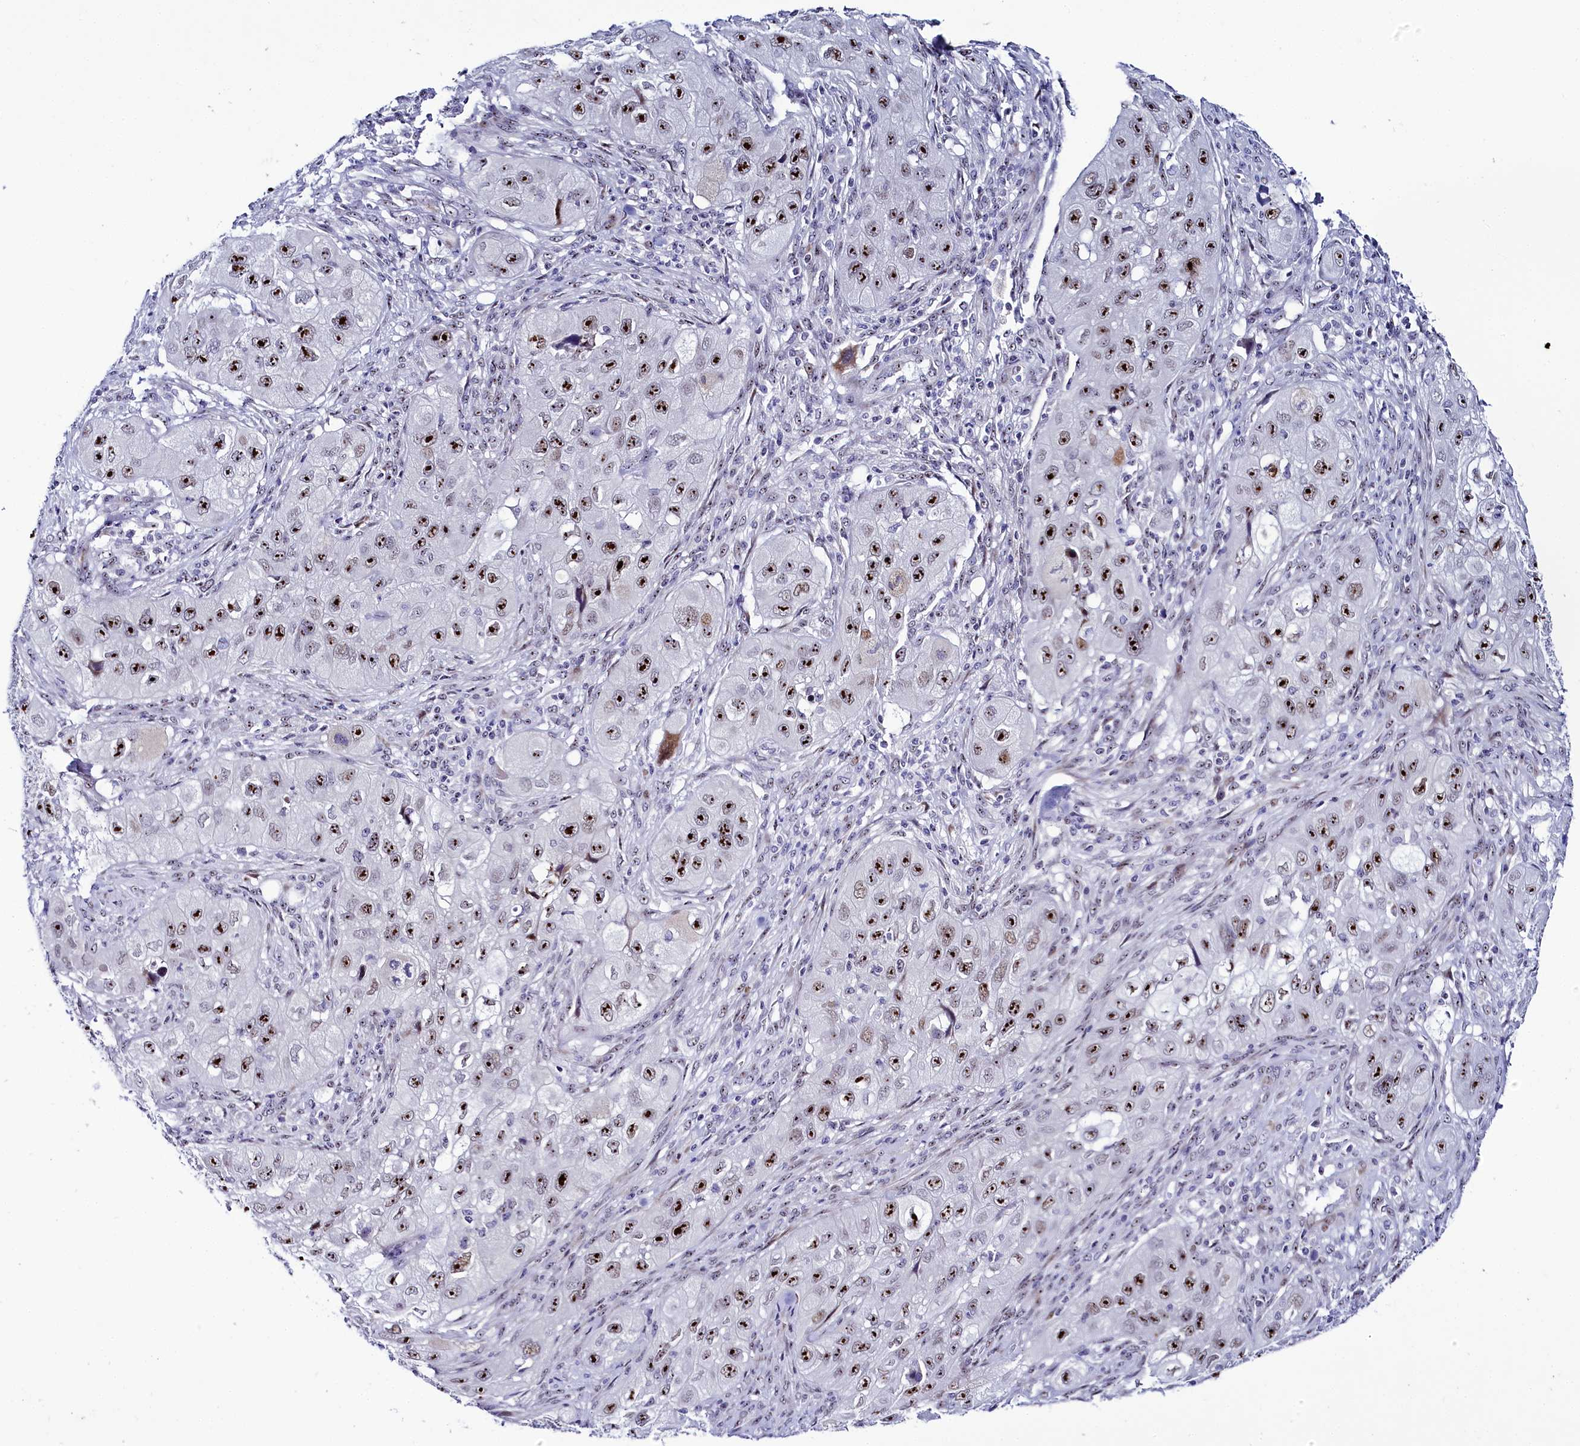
{"staining": {"intensity": "strong", "quantity": ">75%", "location": "nuclear"}, "tissue": "skin cancer", "cell_type": "Tumor cells", "image_type": "cancer", "snomed": [{"axis": "morphology", "description": "Squamous cell carcinoma, NOS"}, {"axis": "topography", "description": "Skin"}, {"axis": "topography", "description": "Subcutis"}], "caption": "Tumor cells show high levels of strong nuclear positivity in approximately >75% of cells in squamous cell carcinoma (skin).", "gene": "TCOF1", "patient": {"sex": "male", "age": 73}}